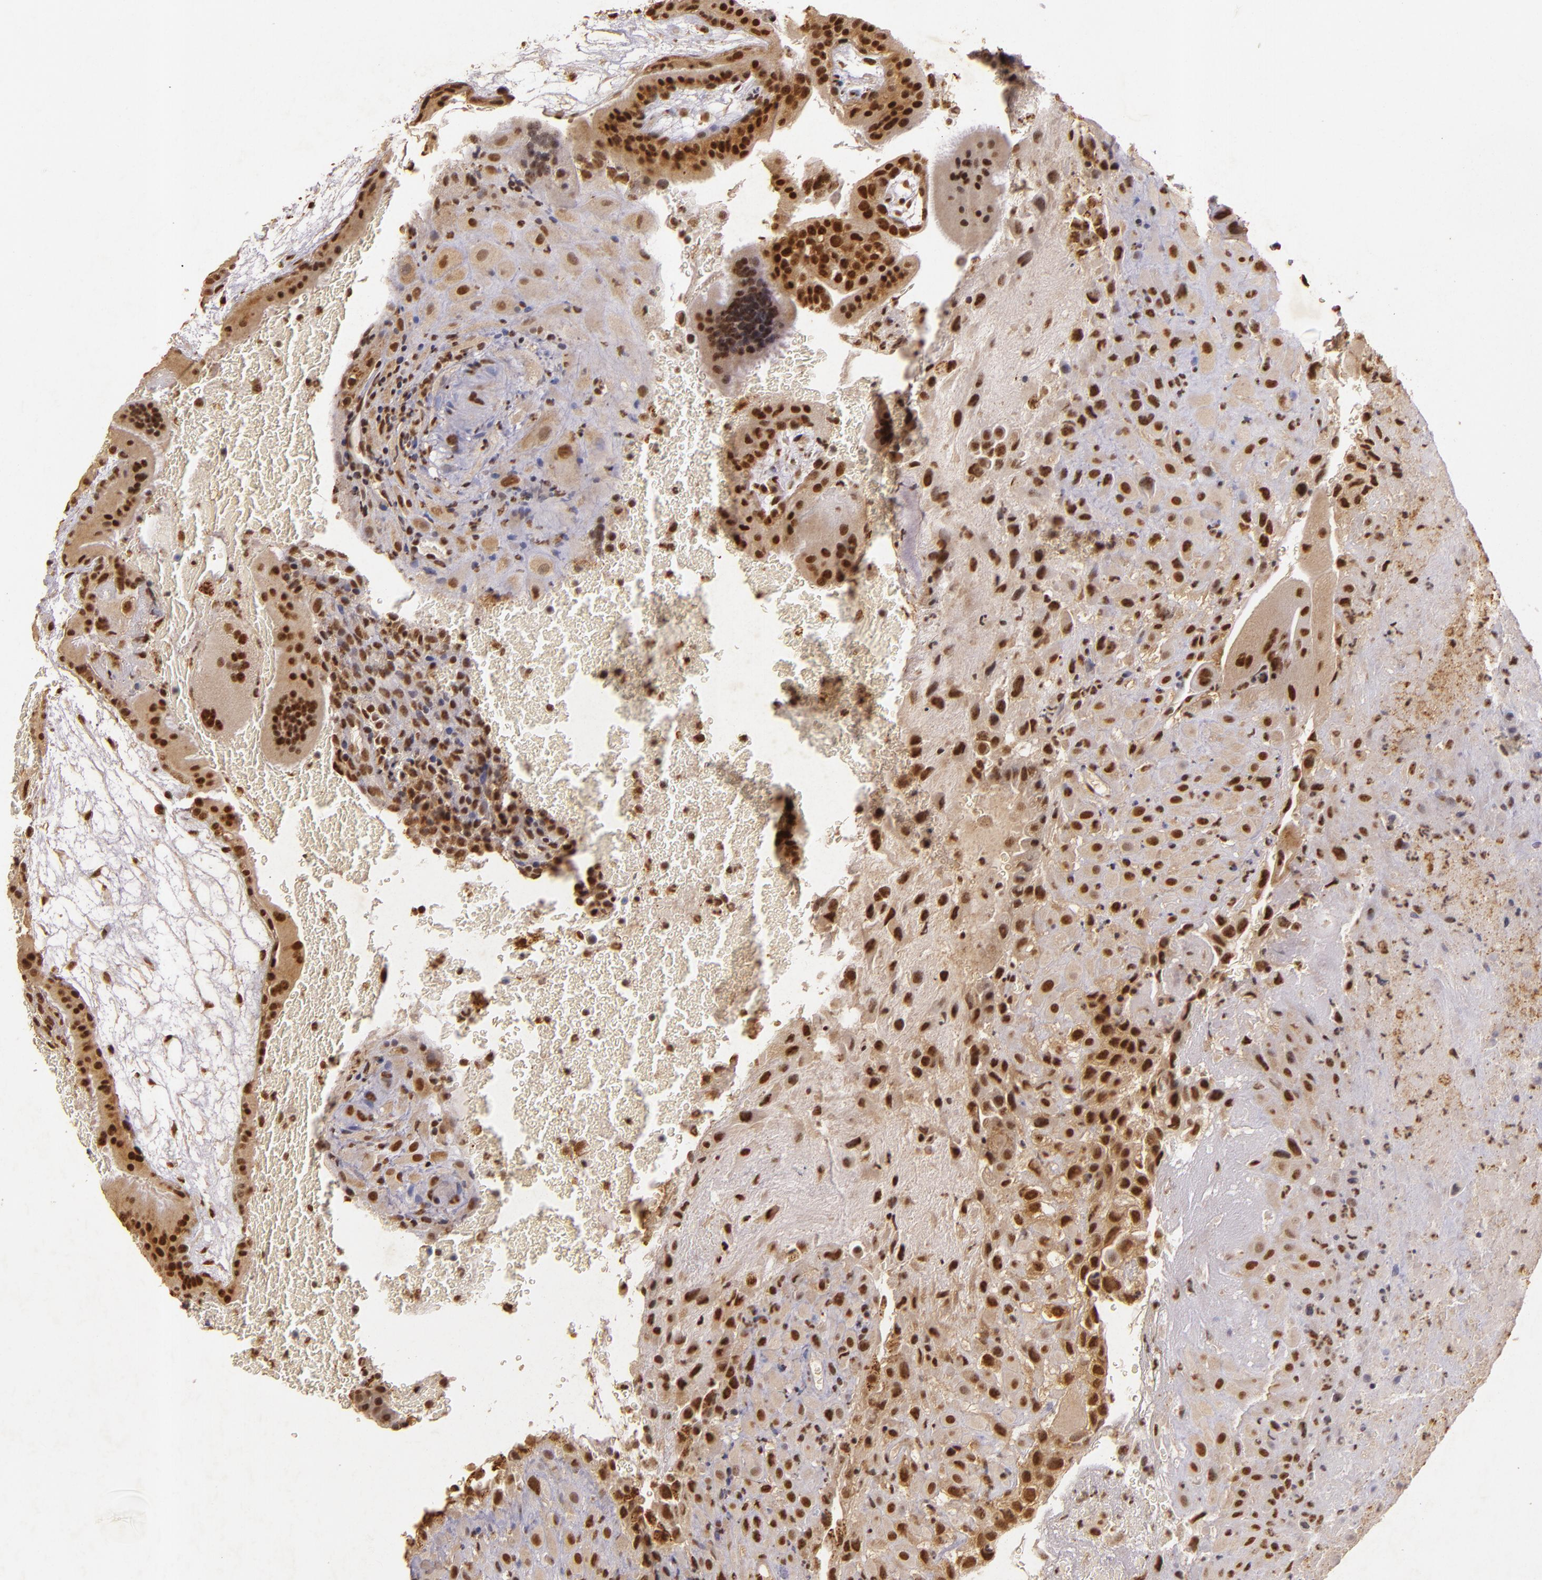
{"staining": {"intensity": "strong", "quantity": ">75%", "location": "nuclear"}, "tissue": "placenta", "cell_type": "Decidual cells", "image_type": "normal", "snomed": [{"axis": "morphology", "description": "Normal tissue, NOS"}, {"axis": "topography", "description": "Placenta"}], "caption": "Immunohistochemistry histopathology image of normal placenta stained for a protein (brown), which displays high levels of strong nuclear positivity in approximately >75% of decidual cells.", "gene": "CBX3", "patient": {"sex": "female", "age": 19}}